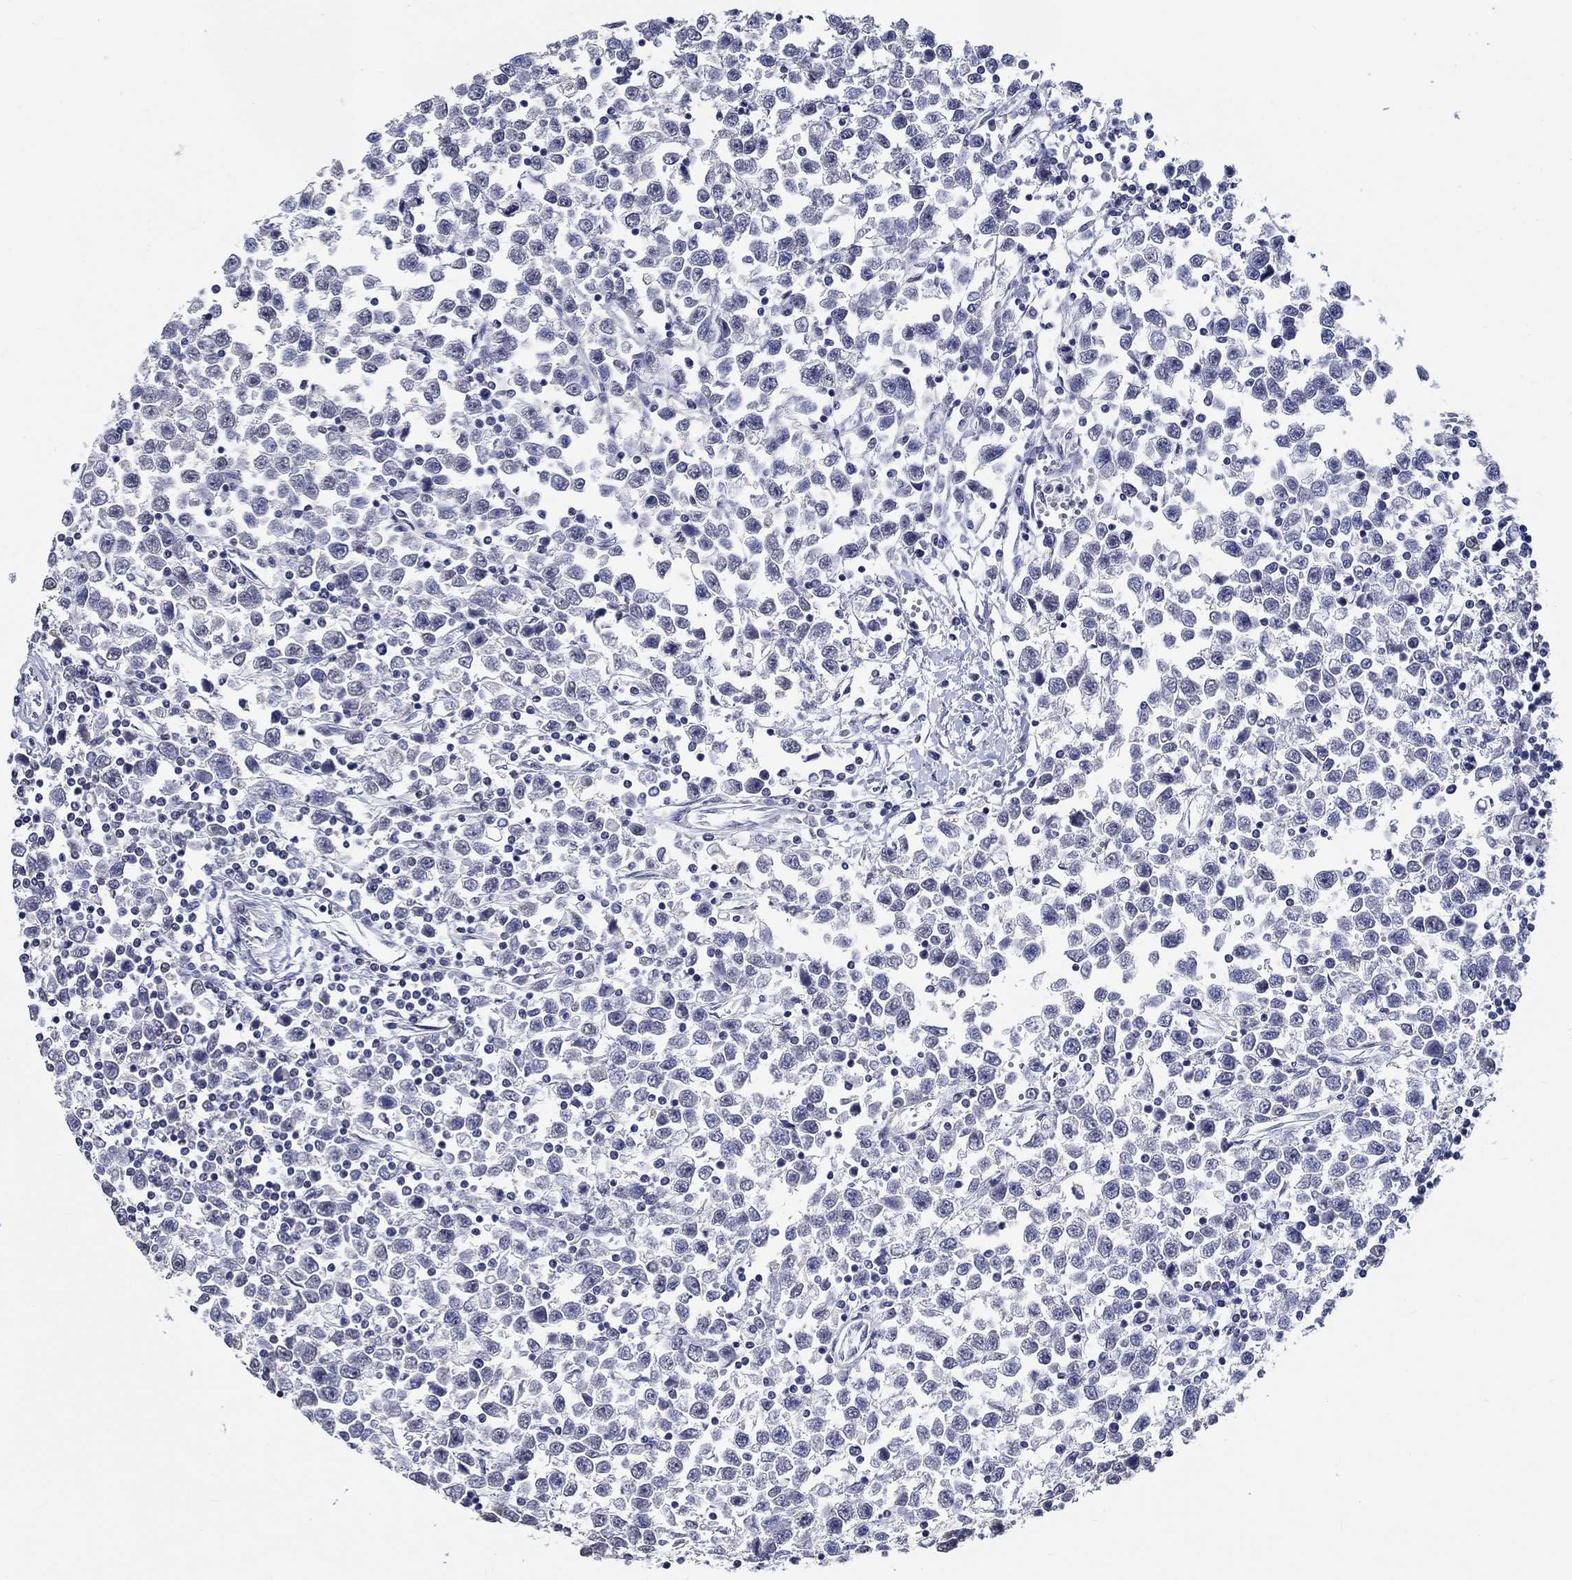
{"staining": {"intensity": "negative", "quantity": "none", "location": "none"}, "tissue": "testis cancer", "cell_type": "Tumor cells", "image_type": "cancer", "snomed": [{"axis": "morphology", "description": "Seminoma, NOS"}, {"axis": "topography", "description": "Testis"}], "caption": "Immunohistochemistry (IHC) of seminoma (testis) shows no expression in tumor cells.", "gene": "PDE1B", "patient": {"sex": "male", "age": 34}}